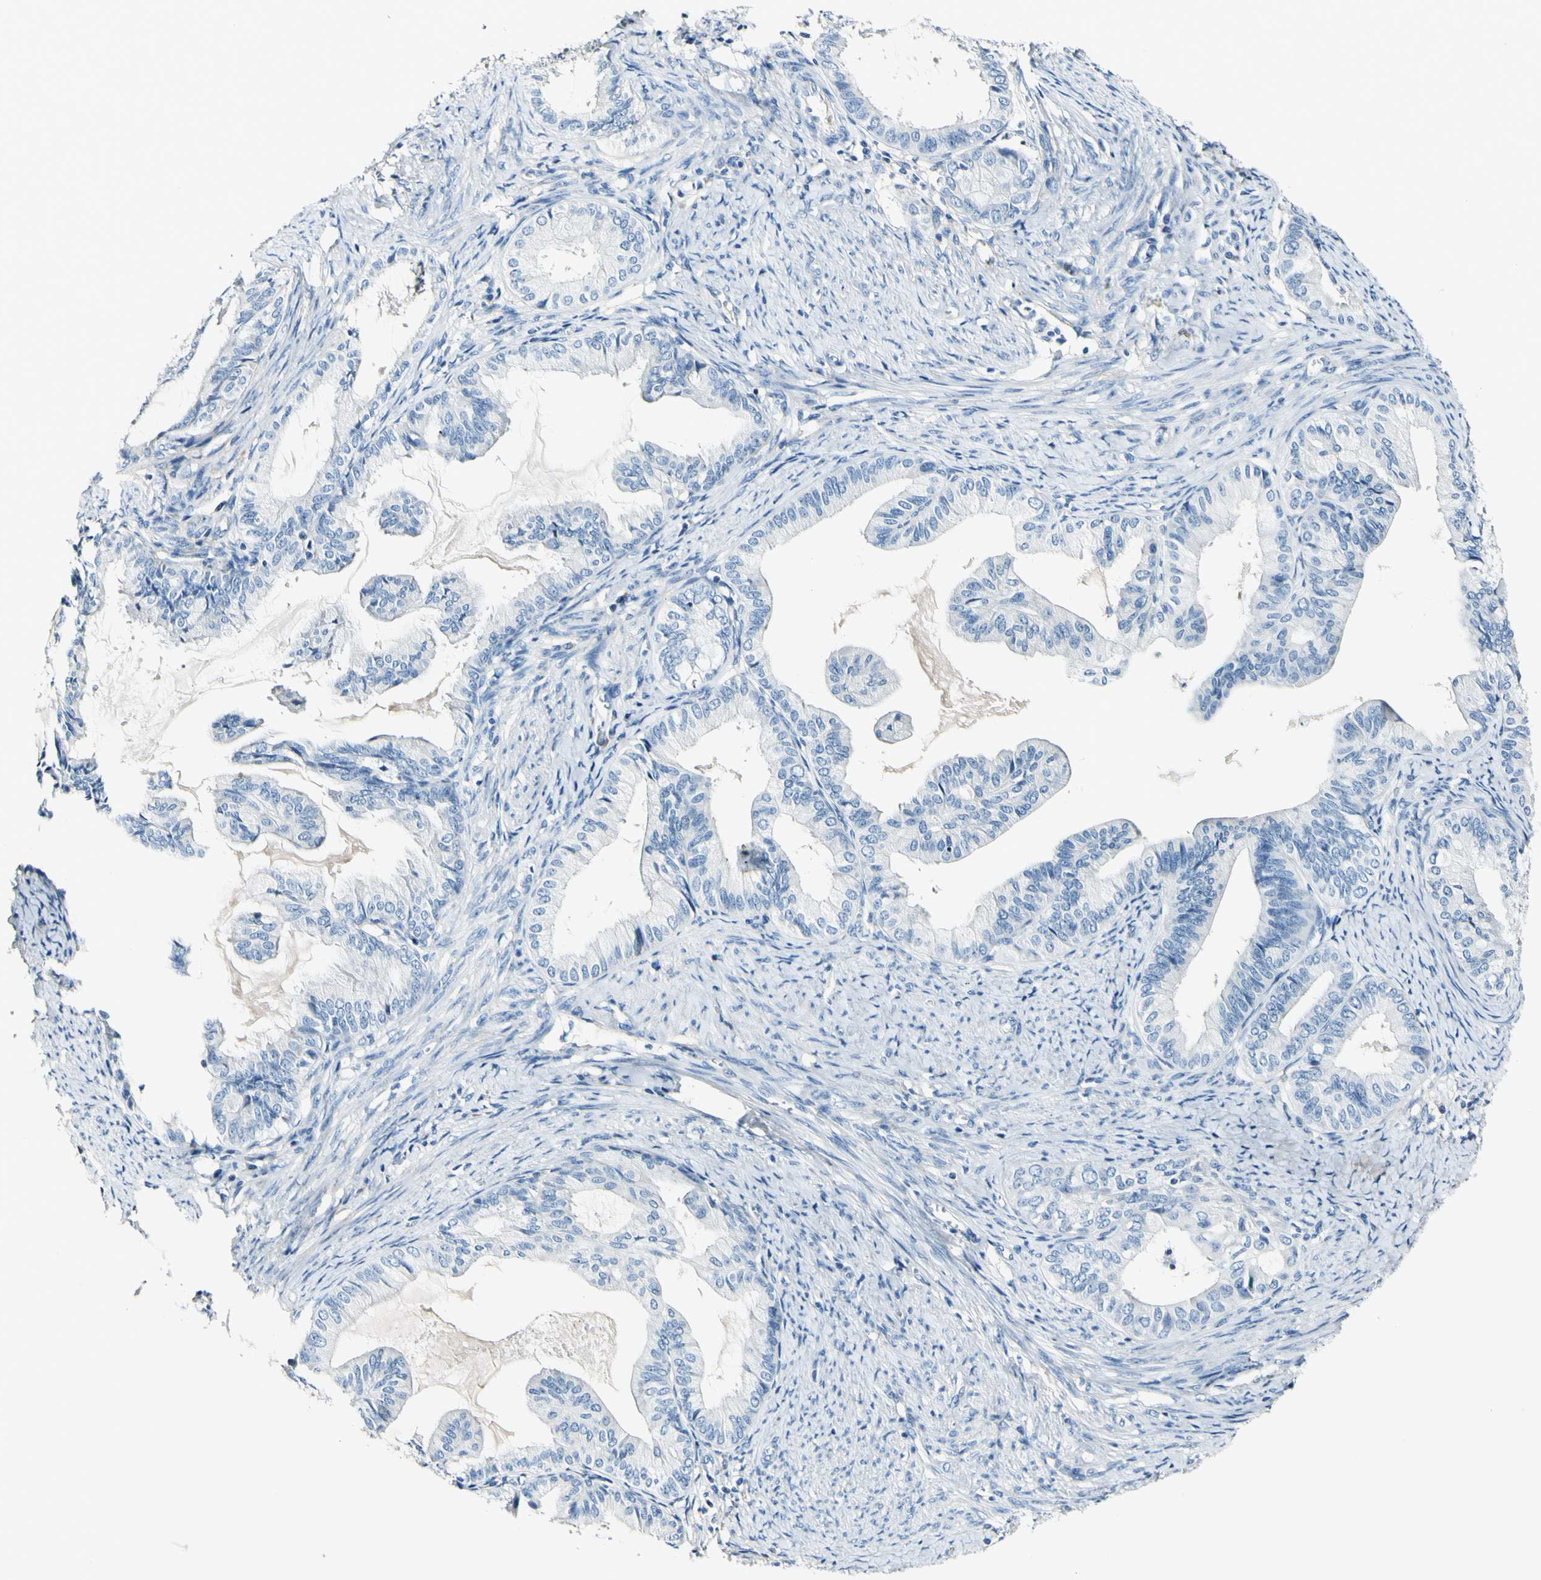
{"staining": {"intensity": "negative", "quantity": "none", "location": "none"}, "tissue": "endometrial cancer", "cell_type": "Tumor cells", "image_type": "cancer", "snomed": [{"axis": "morphology", "description": "Adenocarcinoma, NOS"}, {"axis": "topography", "description": "Endometrium"}], "caption": "Human adenocarcinoma (endometrial) stained for a protein using immunohistochemistry demonstrates no expression in tumor cells.", "gene": "COL6A3", "patient": {"sex": "female", "age": 86}}